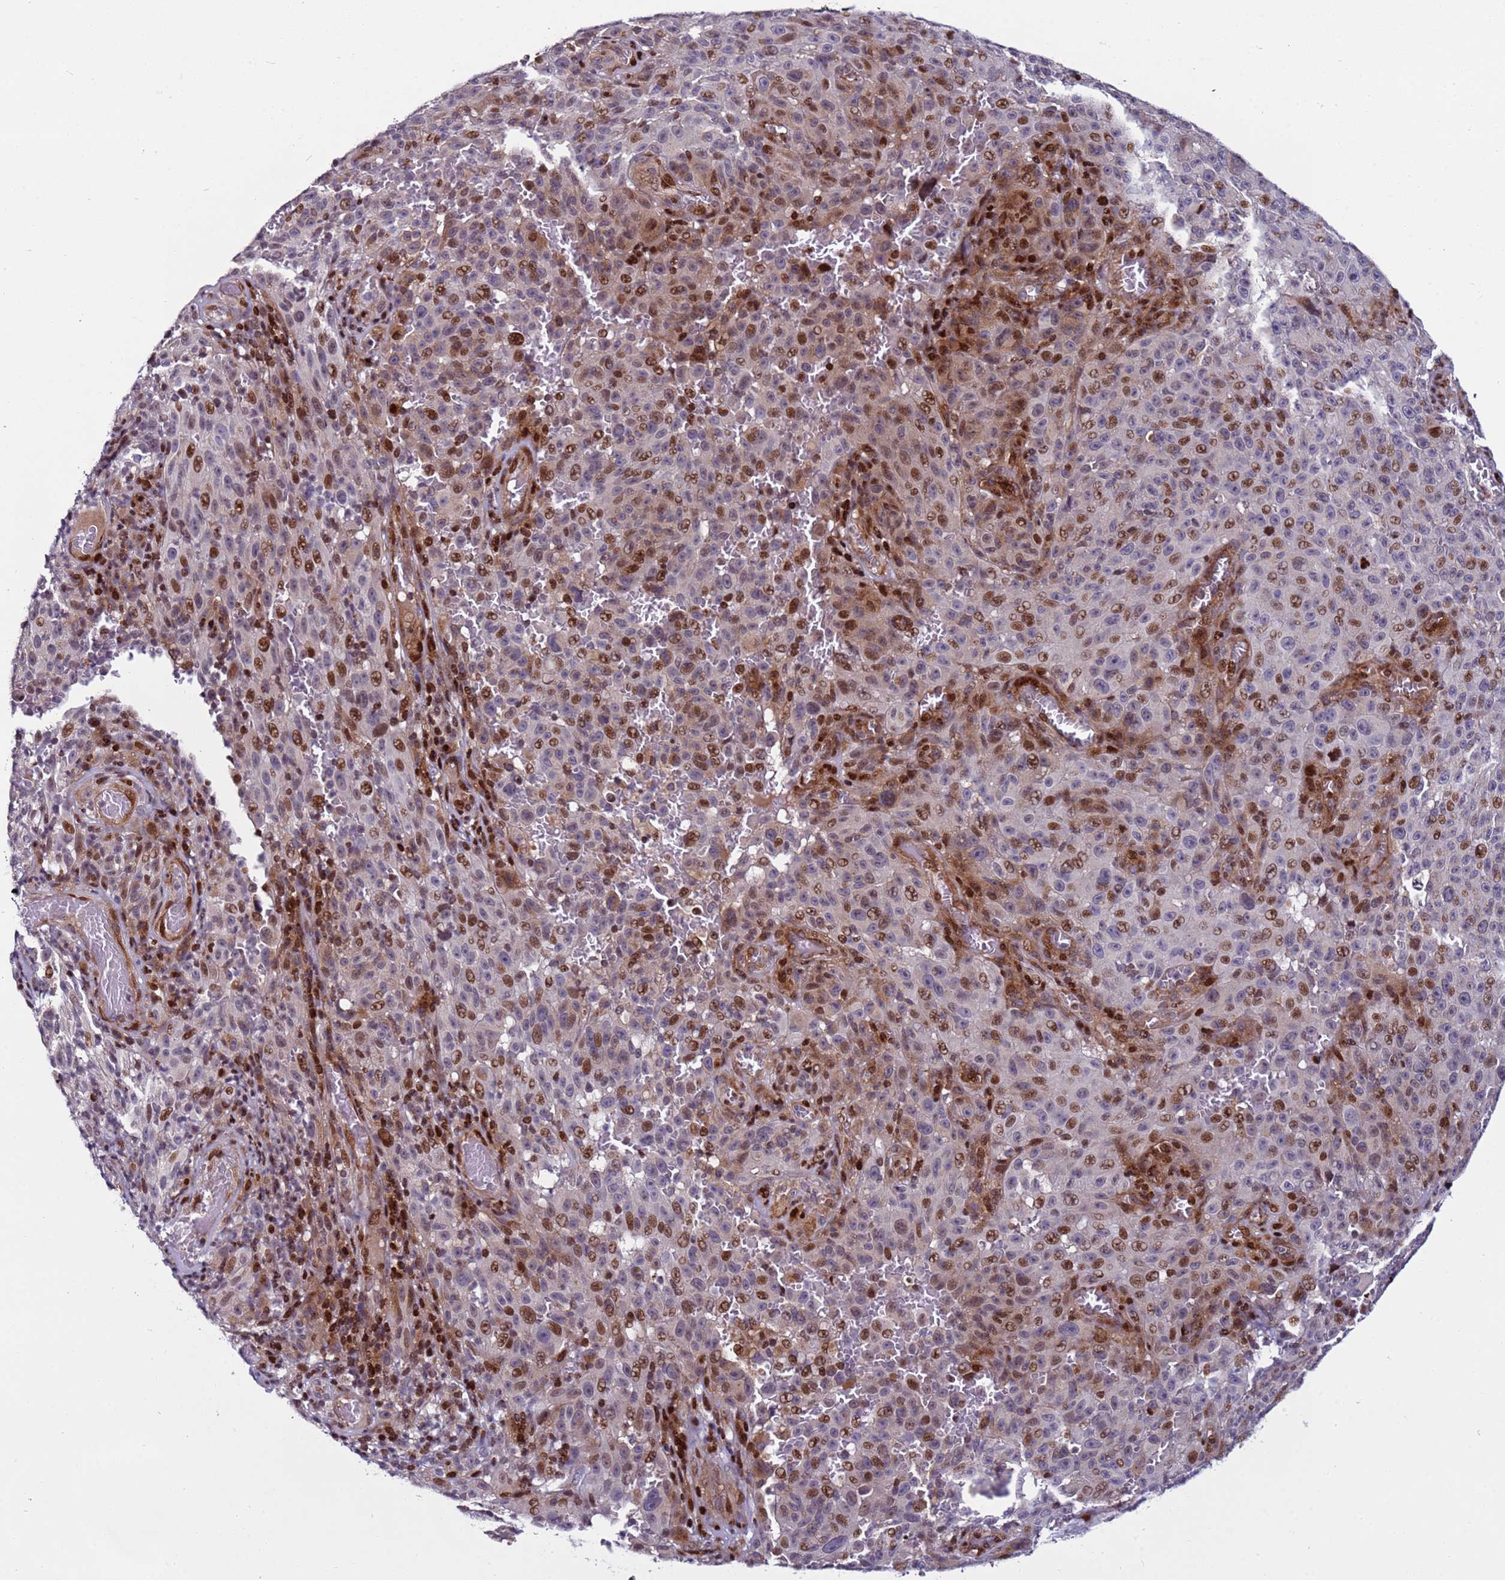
{"staining": {"intensity": "moderate", "quantity": "25%-75%", "location": "cytoplasmic/membranous,nuclear"}, "tissue": "melanoma", "cell_type": "Tumor cells", "image_type": "cancer", "snomed": [{"axis": "morphology", "description": "Malignant melanoma, NOS"}, {"axis": "topography", "description": "Skin"}], "caption": "The micrograph shows staining of malignant melanoma, revealing moderate cytoplasmic/membranous and nuclear protein positivity (brown color) within tumor cells.", "gene": "WBP11", "patient": {"sex": "female", "age": 82}}